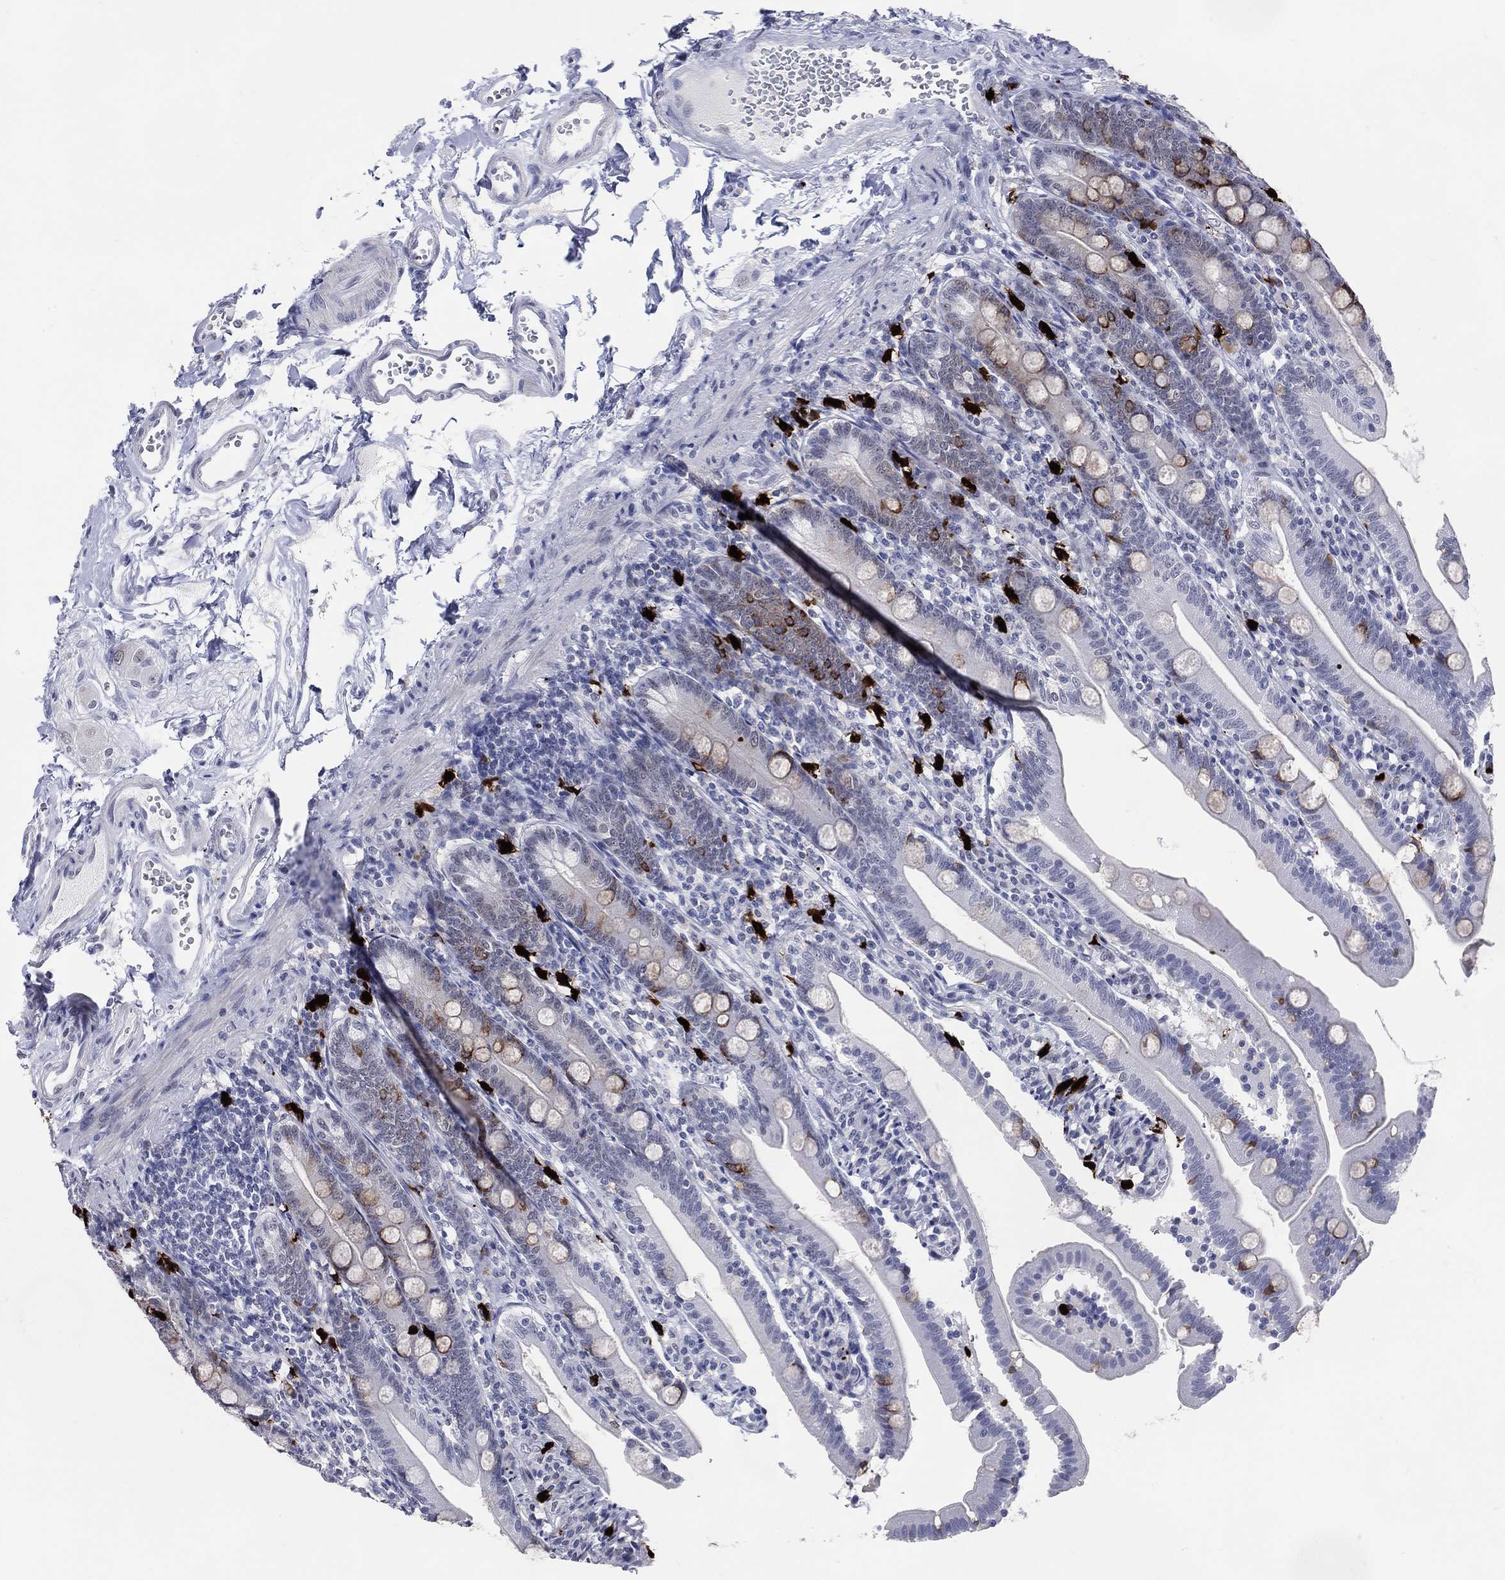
{"staining": {"intensity": "moderate", "quantity": "<25%", "location": "cytoplasmic/membranous"}, "tissue": "duodenum", "cell_type": "Glandular cells", "image_type": "normal", "snomed": [{"axis": "morphology", "description": "Normal tissue, NOS"}, {"axis": "topography", "description": "Duodenum"}], "caption": "A brown stain labels moderate cytoplasmic/membranous staining of a protein in glandular cells of unremarkable human duodenum. The protein is shown in brown color, while the nuclei are stained blue.", "gene": "CFAP58", "patient": {"sex": "female", "age": 67}}